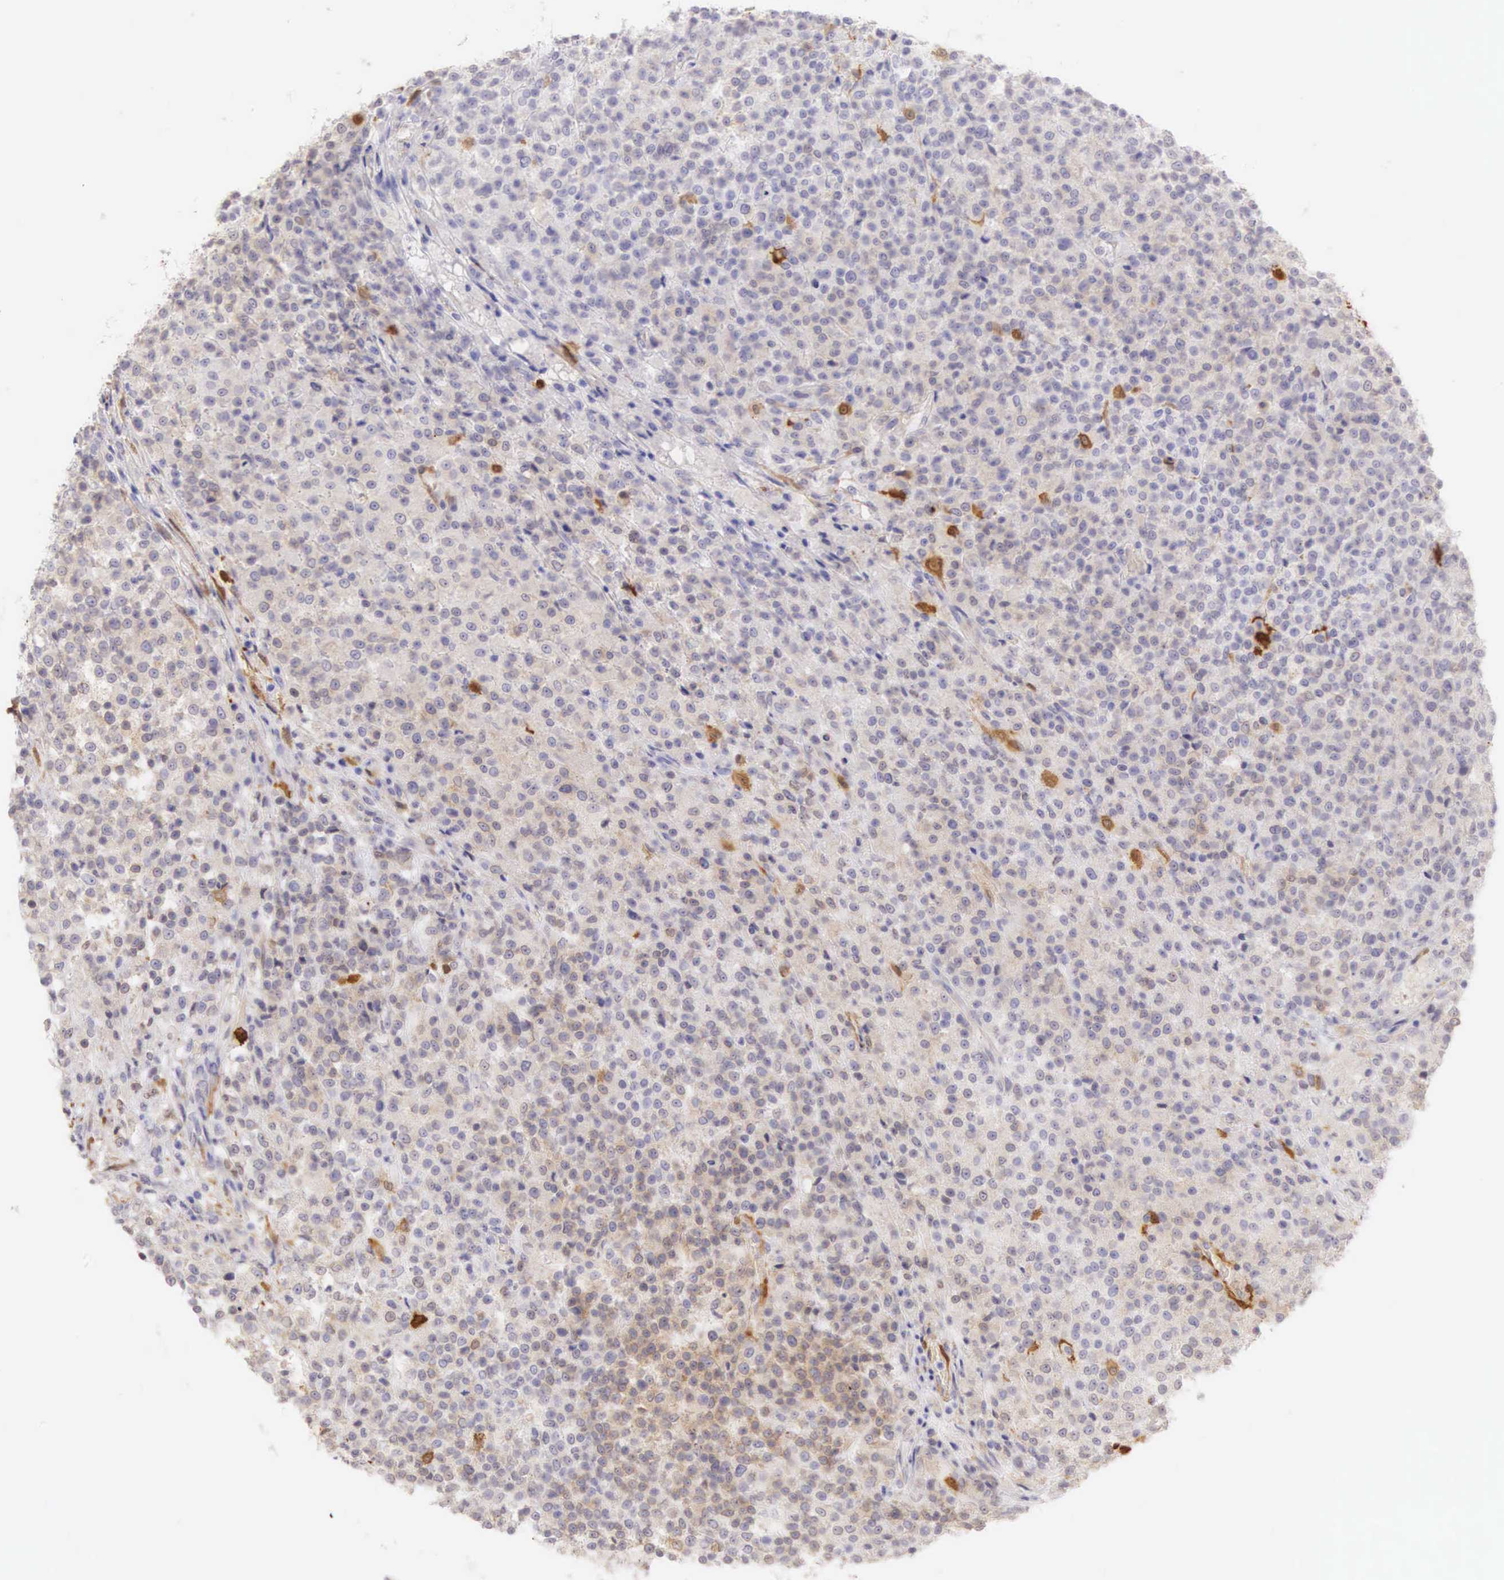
{"staining": {"intensity": "weak", "quantity": "25%-75%", "location": "cytoplasmic/membranous"}, "tissue": "testis cancer", "cell_type": "Tumor cells", "image_type": "cancer", "snomed": [{"axis": "morphology", "description": "Seminoma, NOS"}, {"axis": "topography", "description": "Testis"}], "caption": "A micrograph of human seminoma (testis) stained for a protein shows weak cytoplasmic/membranous brown staining in tumor cells.", "gene": "CNN1", "patient": {"sex": "male", "age": 59}}